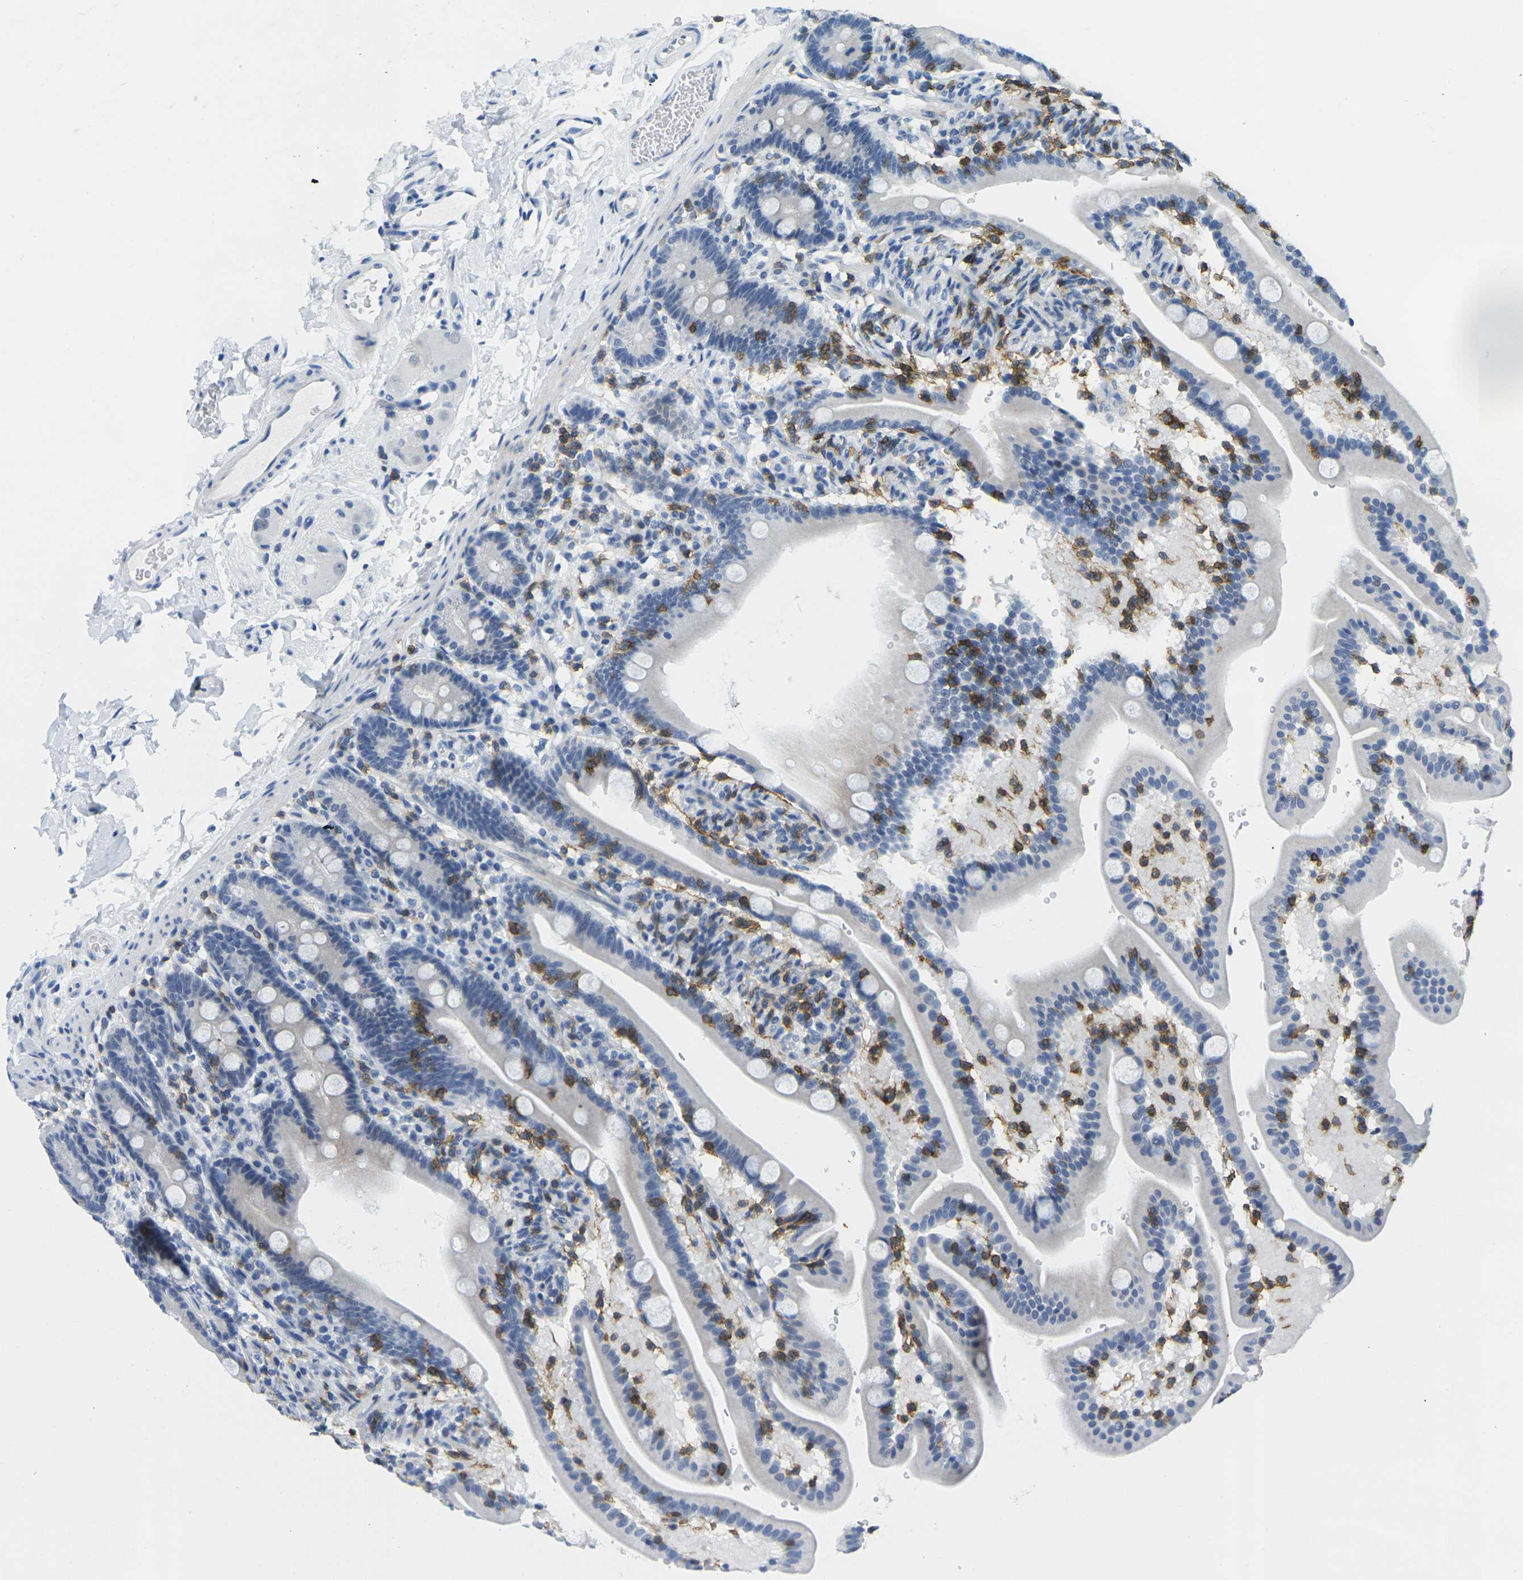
{"staining": {"intensity": "negative", "quantity": "none", "location": "none"}, "tissue": "duodenum", "cell_type": "Glandular cells", "image_type": "normal", "snomed": [{"axis": "morphology", "description": "Normal tissue, NOS"}, {"axis": "topography", "description": "Duodenum"}], "caption": "DAB immunohistochemical staining of unremarkable human duodenum shows no significant positivity in glandular cells.", "gene": "CD3D", "patient": {"sex": "male", "age": 54}}